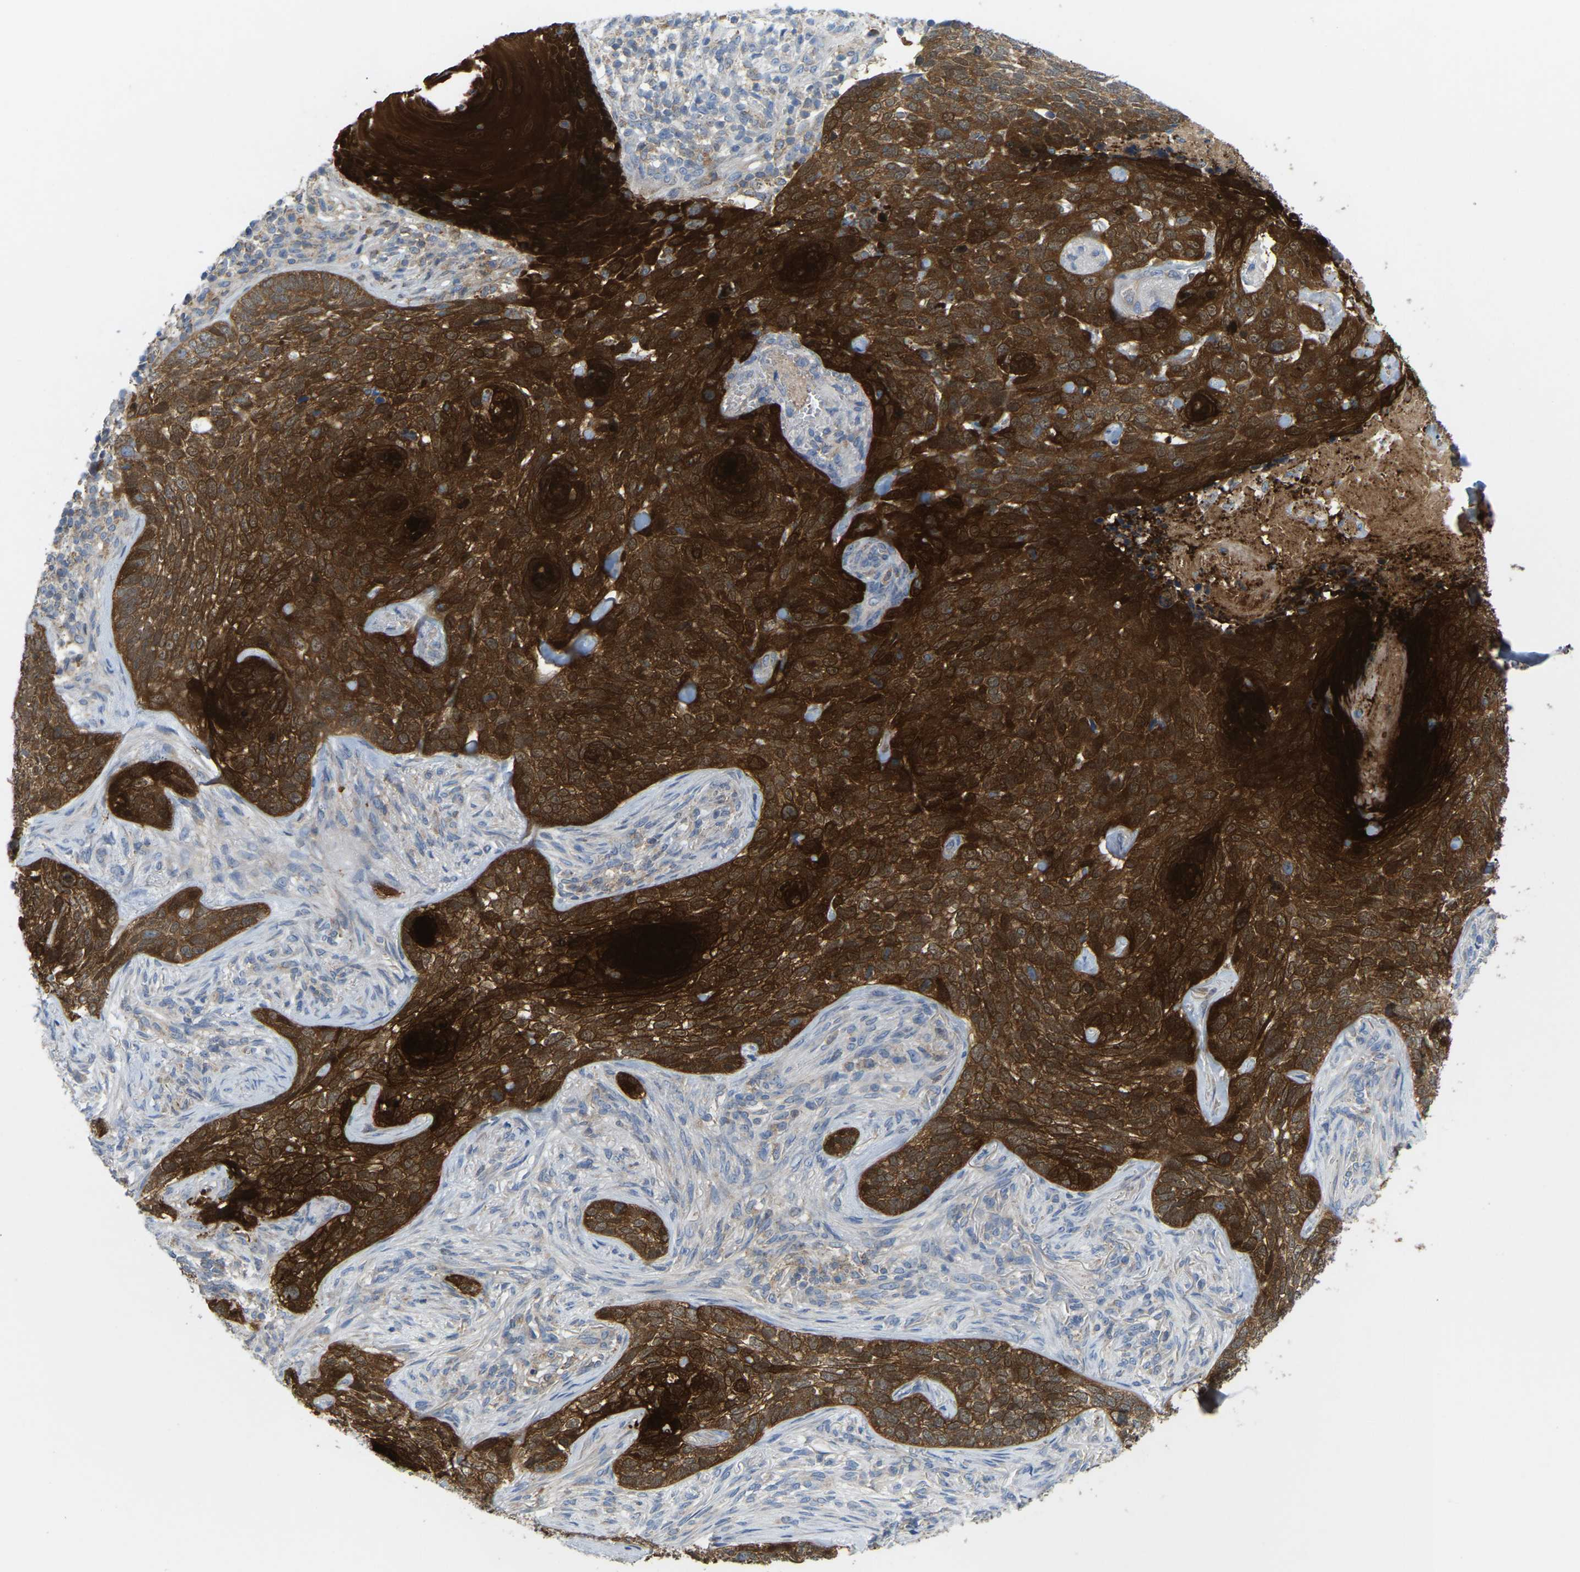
{"staining": {"intensity": "strong", "quantity": ">75%", "location": "cytoplasmic/membranous"}, "tissue": "skin cancer", "cell_type": "Tumor cells", "image_type": "cancer", "snomed": [{"axis": "morphology", "description": "Basal cell carcinoma"}, {"axis": "topography", "description": "Skin"}], "caption": "A high amount of strong cytoplasmic/membranous positivity is present in approximately >75% of tumor cells in skin cancer tissue.", "gene": "SERPINB5", "patient": {"sex": "female", "age": 64}}